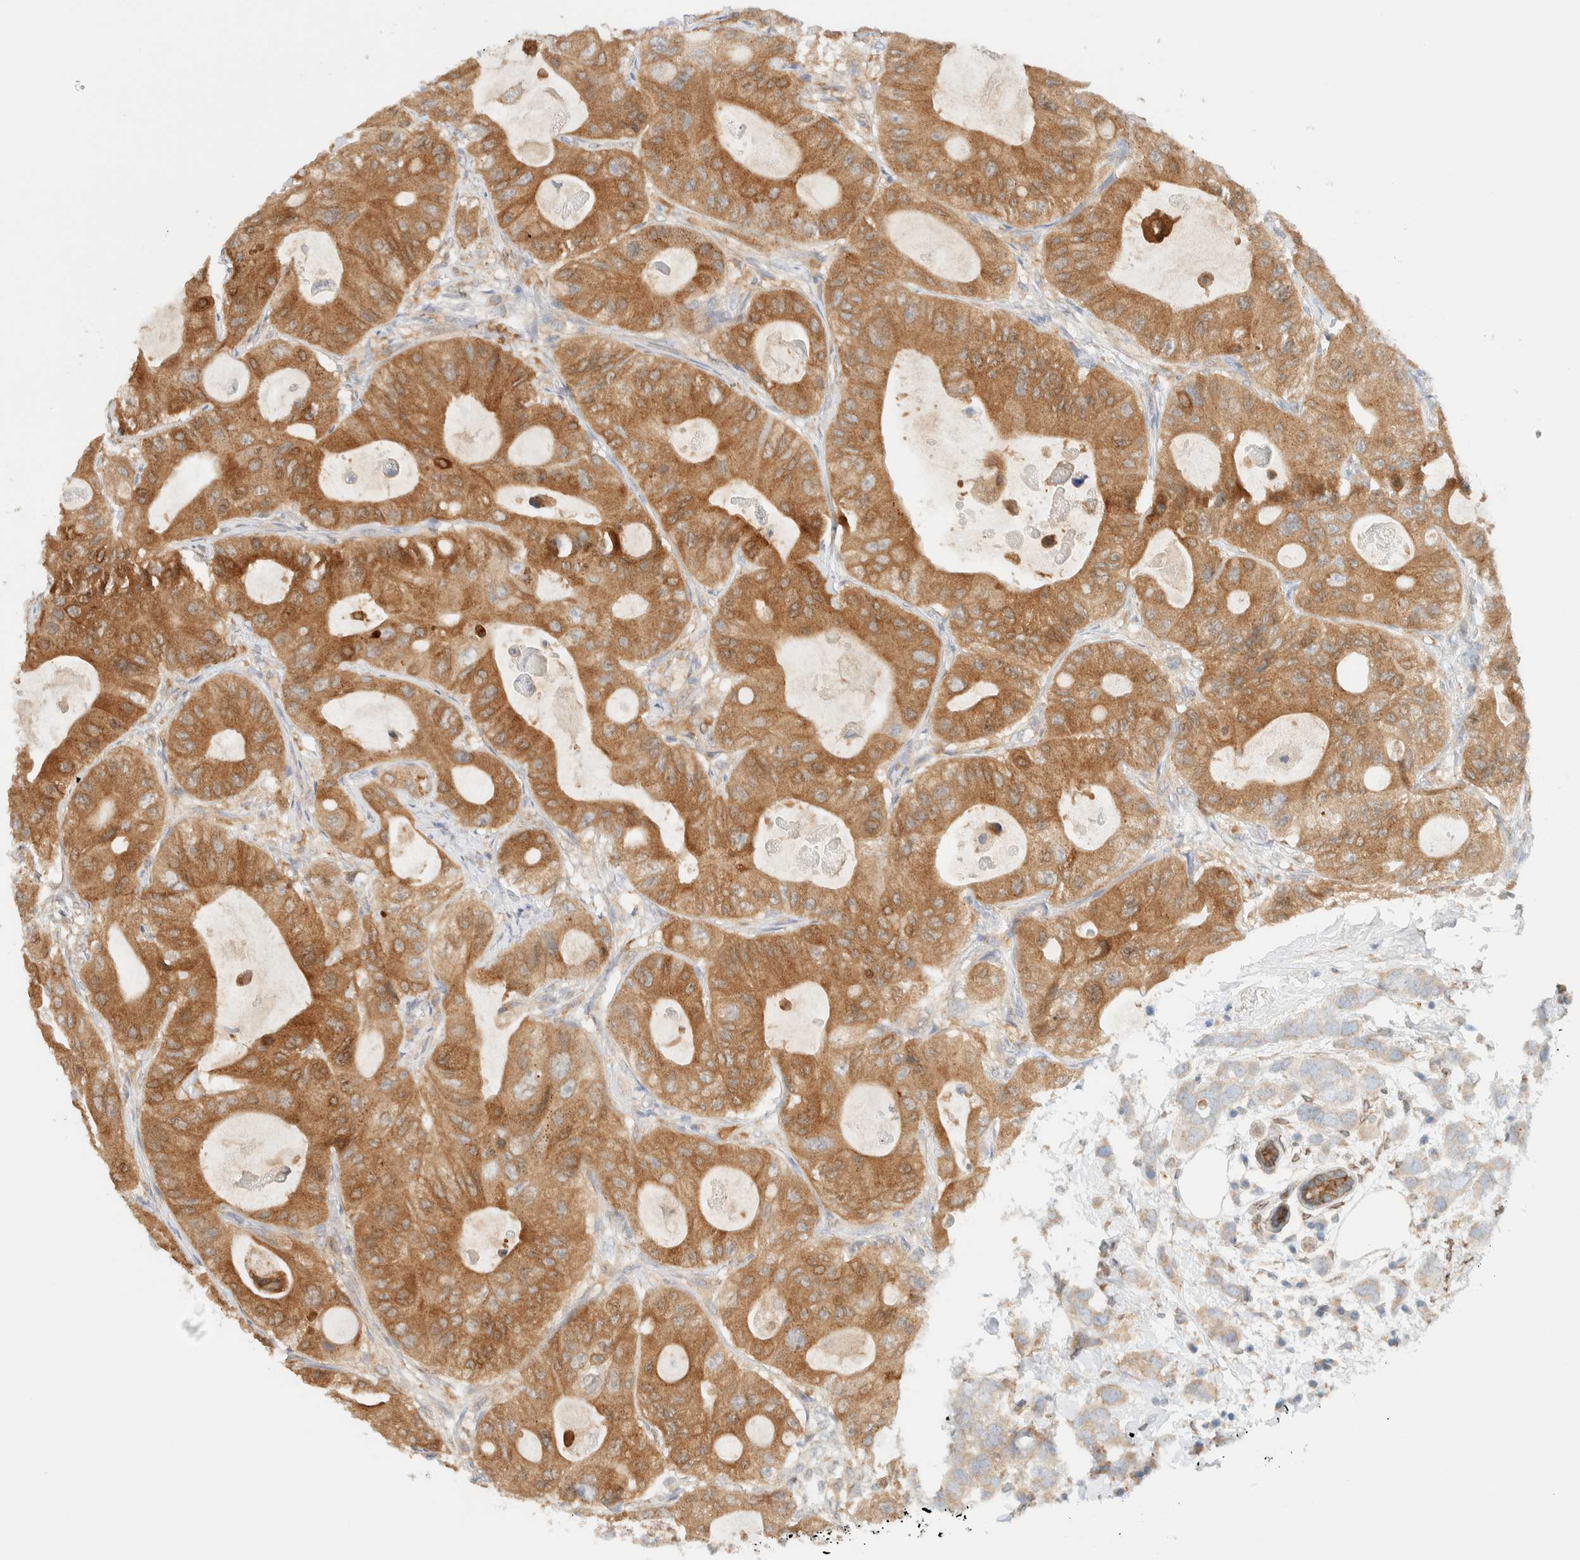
{"staining": {"intensity": "strong", "quantity": ">75%", "location": "cytoplasmic/membranous"}, "tissue": "colorectal cancer", "cell_type": "Tumor cells", "image_type": "cancer", "snomed": [{"axis": "morphology", "description": "Adenocarcinoma, NOS"}, {"axis": "topography", "description": "Colon"}], "caption": "Immunohistochemical staining of human colorectal adenocarcinoma demonstrates strong cytoplasmic/membranous protein expression in approximately >75% of tumor cells. Nuclei are stained in blue.", "gene": "NT5C", "patient": {"sex": "female", "age": 46}}